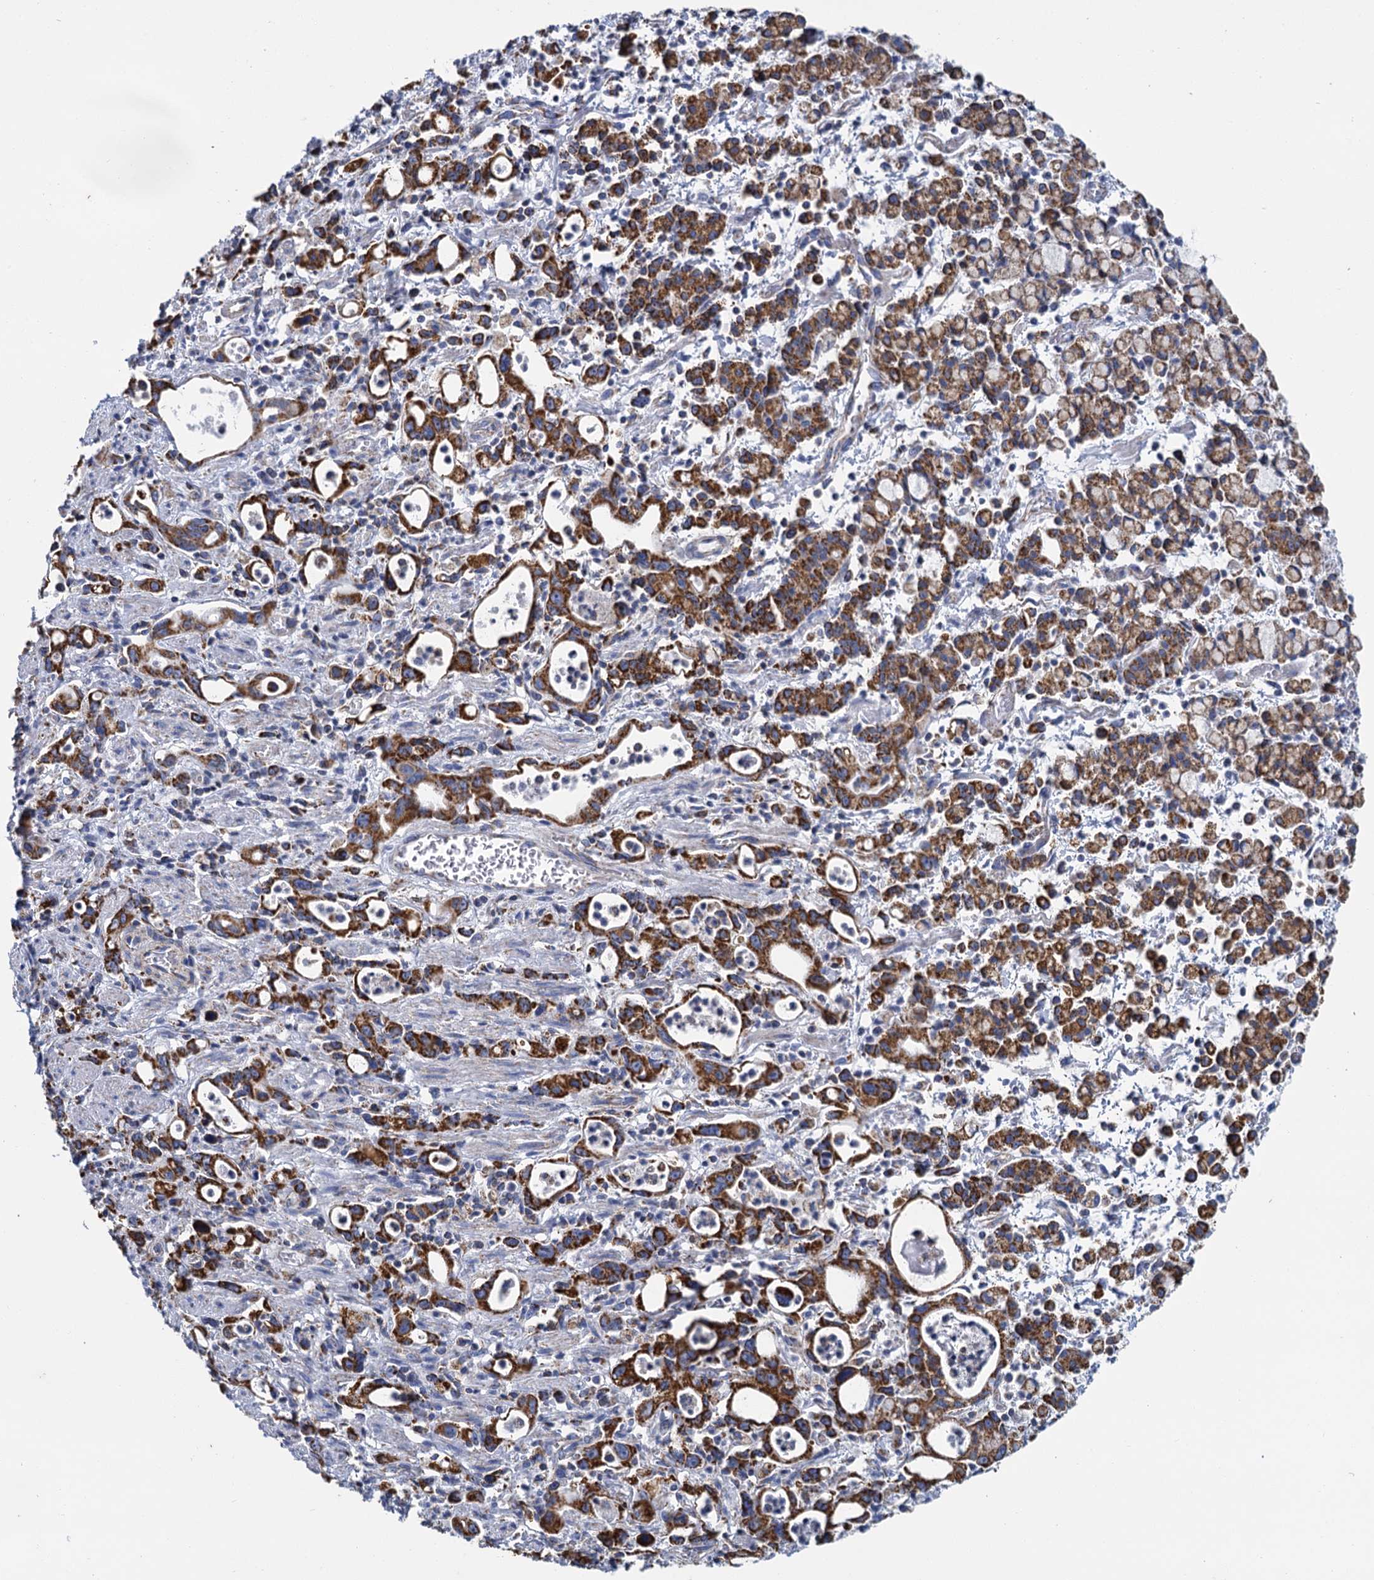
{"staining": {"intensity": "strong", "quantity": ">75%", "location": "cytoplasmic/membranous"}, "tissue": "stomach cancer", "cell_type": "Tumor cells", "image_type": "cancer", "snomed": [{"axis": "morphology", "description": "Adenocarcinoma, NOS"}, {"axis": "topography", "description": "Stomach, lower"}], "caption": "A brown stain labels strong cytoplasmic/membranous staining of a protein in human stomach cancer (adenocarcinoma) tumor cells.", "gene": "CCP110", "patient": {"sex": "female", "age": 43}}